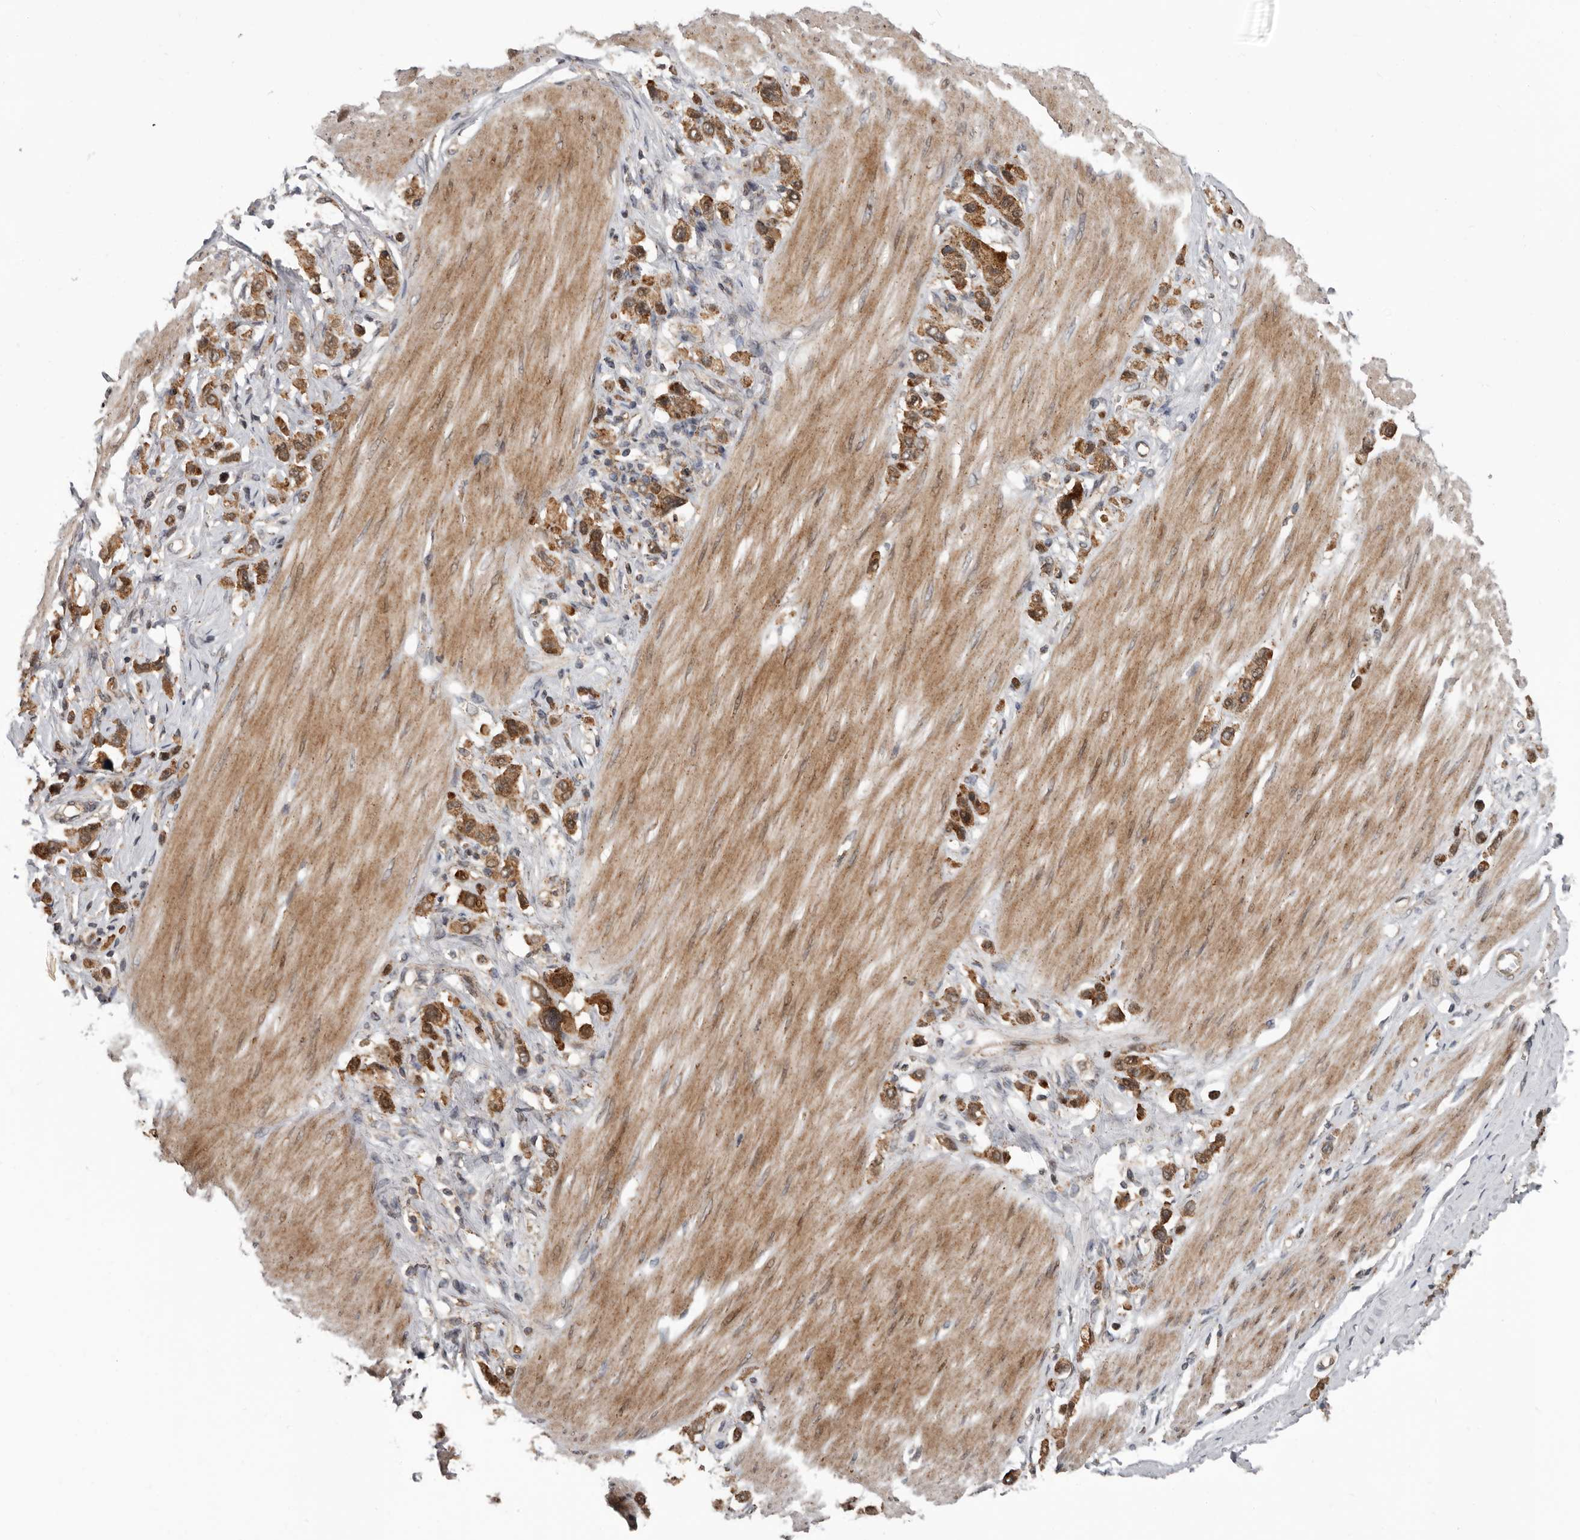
{"staining": {"intensity": "moderate", "quantity": ">75%", "location": "cytoplasmic/membranous"}, "tissue": "stomach cancer", "cell_type": "Tumor cells", "image_type": "cancer", "snomed": [{"axis": "morphology", "description": "Adenocarcinoma, NOS"}, {"axis": "topography", "description": "Stomach"}], "caption": "High-power microscopy captured an immunohistochemistry micrograph of stomach cancer, revealing moderate cytoplasmic/membranous staining in approximately >75% of tumor cells.", "gene": "FGFR4", "patient": {"sex": "female", "age": 65}}